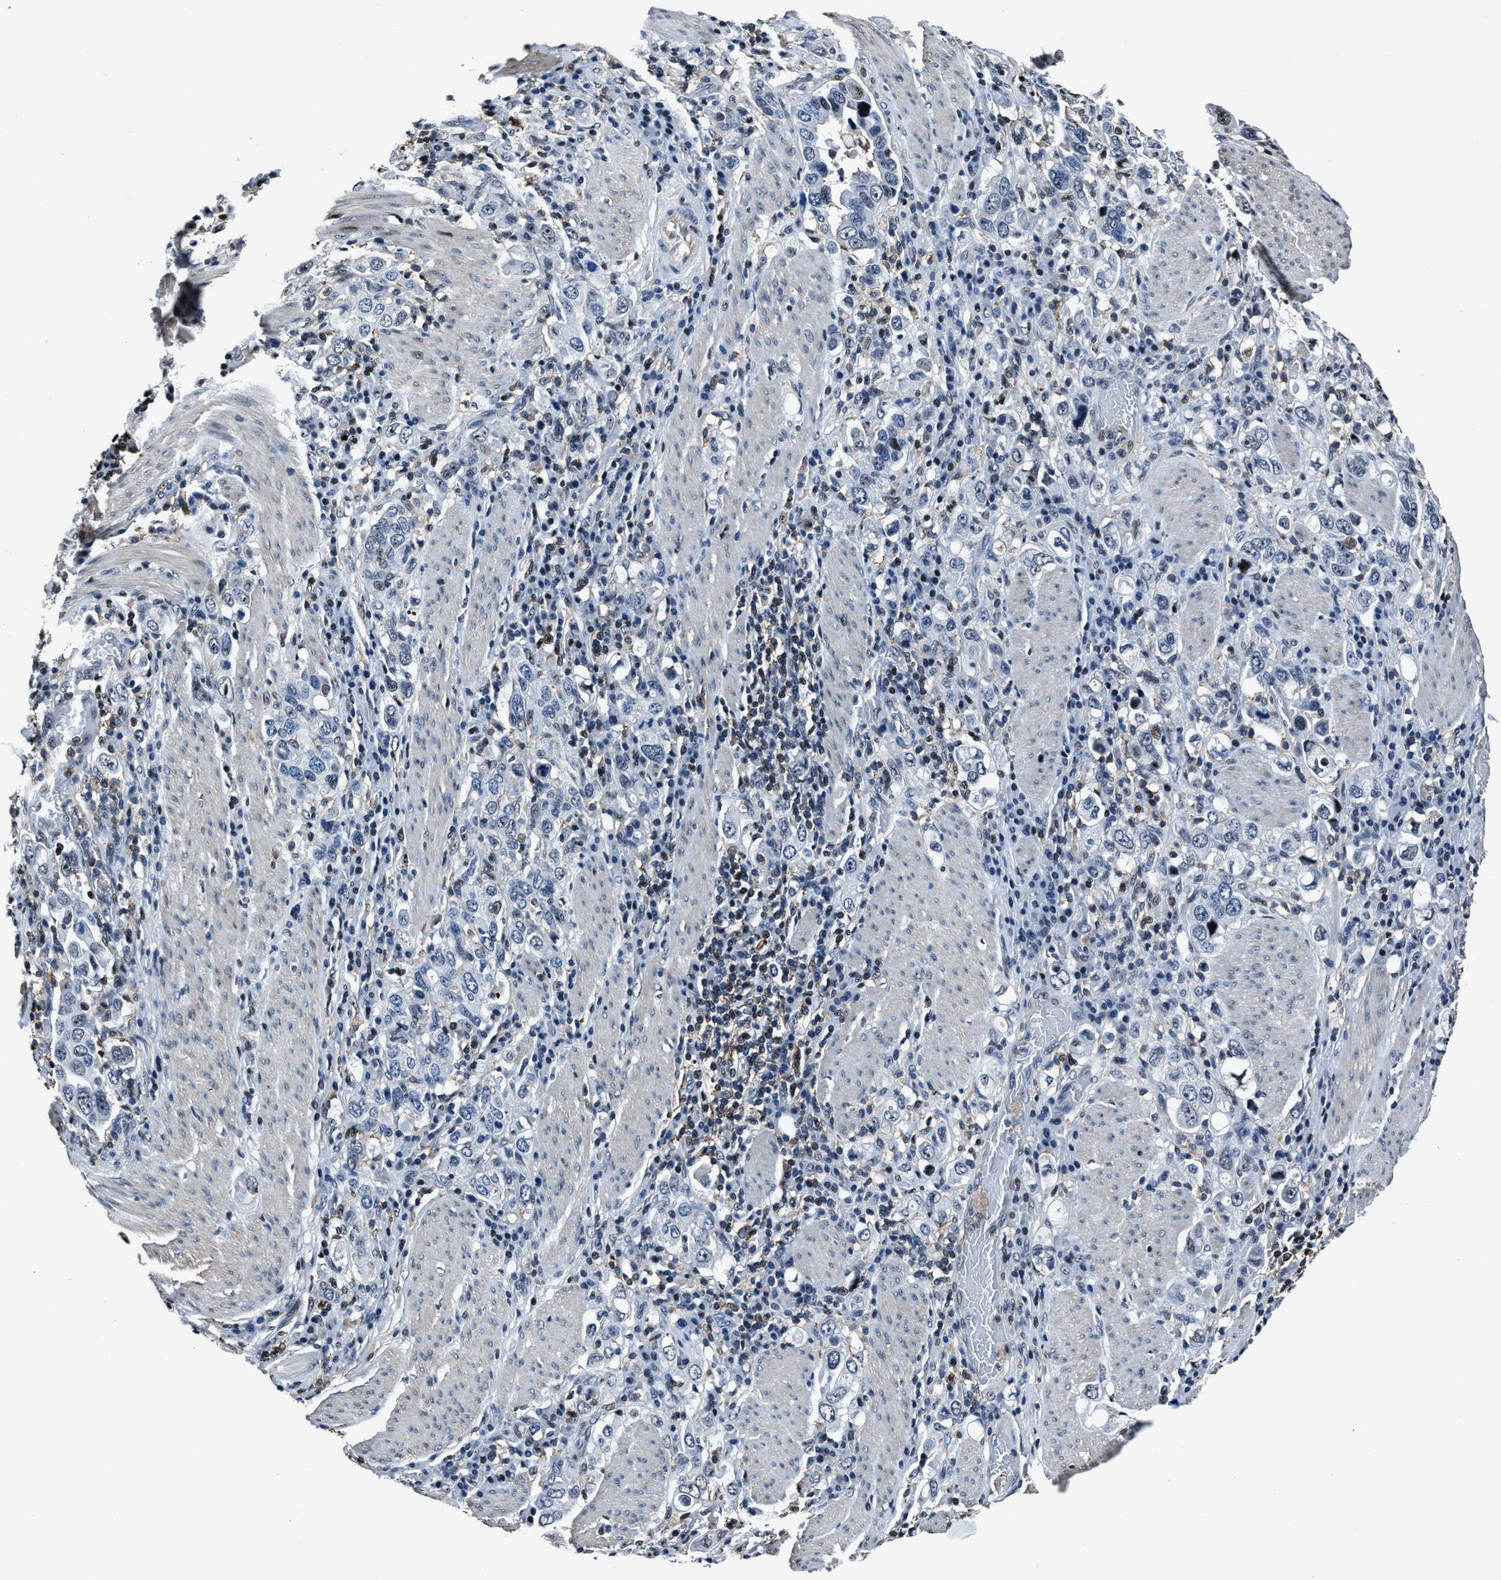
{"staining": {"intensity": "negative", "quantity": "none", "location": "none"}, "tissue": "stomach cancer", "cell_type": "Tumor cells", "image_type": "cancer", "snomed": [{"axis": "morphology", "description": "Adenocarcinoma, NOS"}, {"axis": "topography", "description": "Stomach, upper"}], "caption": "Immunohistochemistry (IHC) of human adenocarcinoma (stomach) shows no expression in tumor cells. (Stains: DAB IHC with hematoxylin counter stain, Microscopy: brightfield microscopy at high magnification).", "gene": "PPIE", "patient": {"sex": "male", "age": 62}}